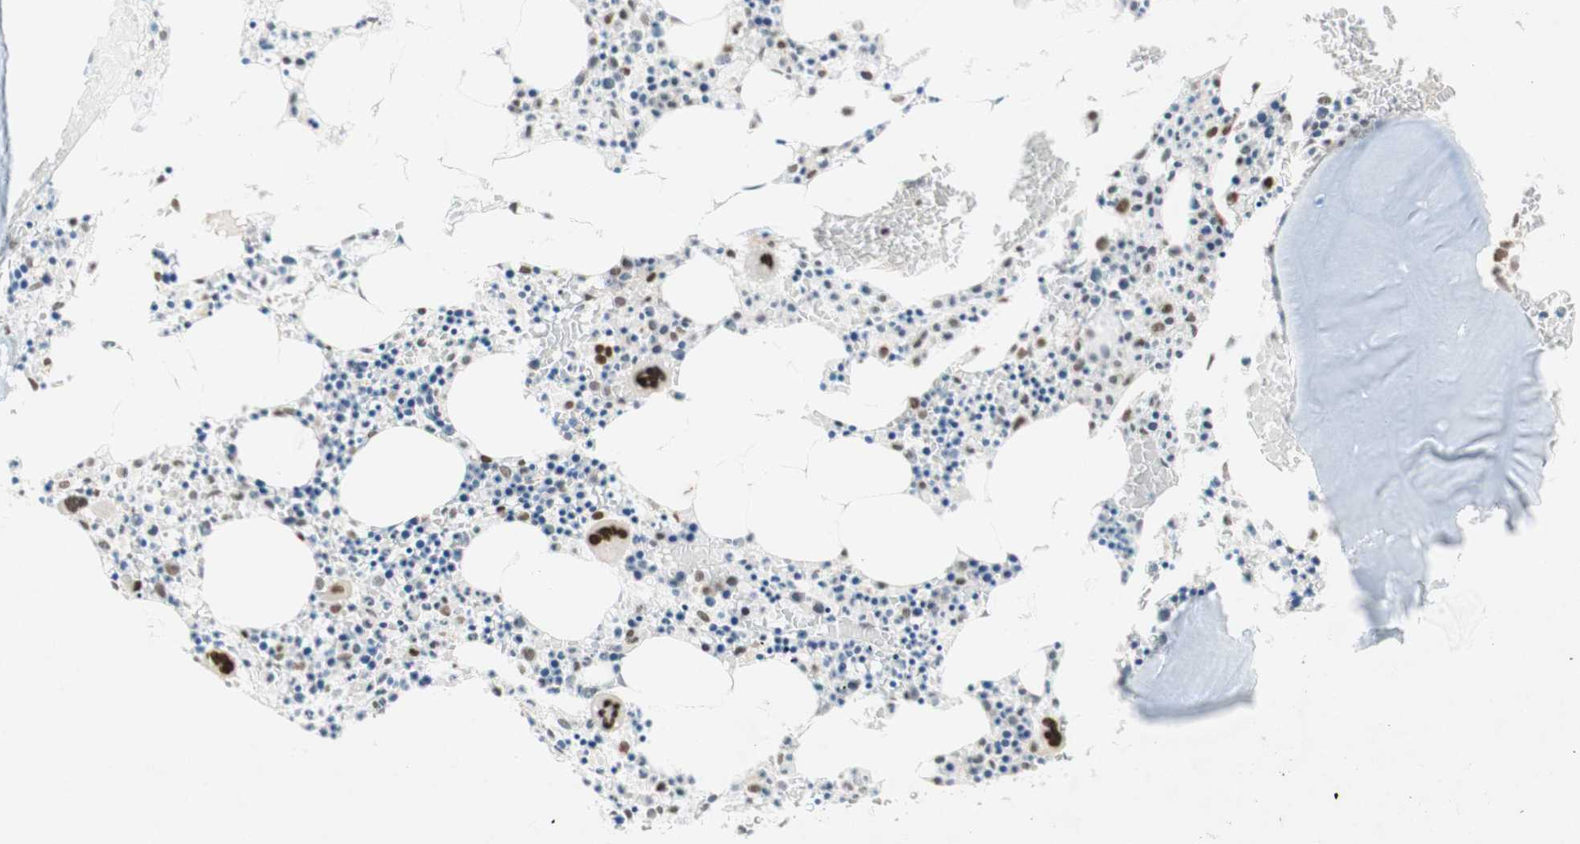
{"staining": {"intensity": "strong", "quantity": "<25%", "location": "nuclear"}, "tissue": "bone marrow", "cell_type": "Hematopoietic cells", "image_type": "normal", "snomed": [{"axis": "morphology", "description": "Normal tissue, NOS"}, {"axis": "morphology", "description": "Inflammation, NOS"}, {"axis": "topography", "description": "Bone marrow"}], "caption": "Protein staining shows strong nuclear staining in about <25% of hematopoietic cells in benign bone marrow. (DAB (3,3'-diaminobenzidine) IHC, brown staining for protein, blue staining for nuclei).", "gene": "DNMT3A", "patient": {"sex": "male", "age": 14}}